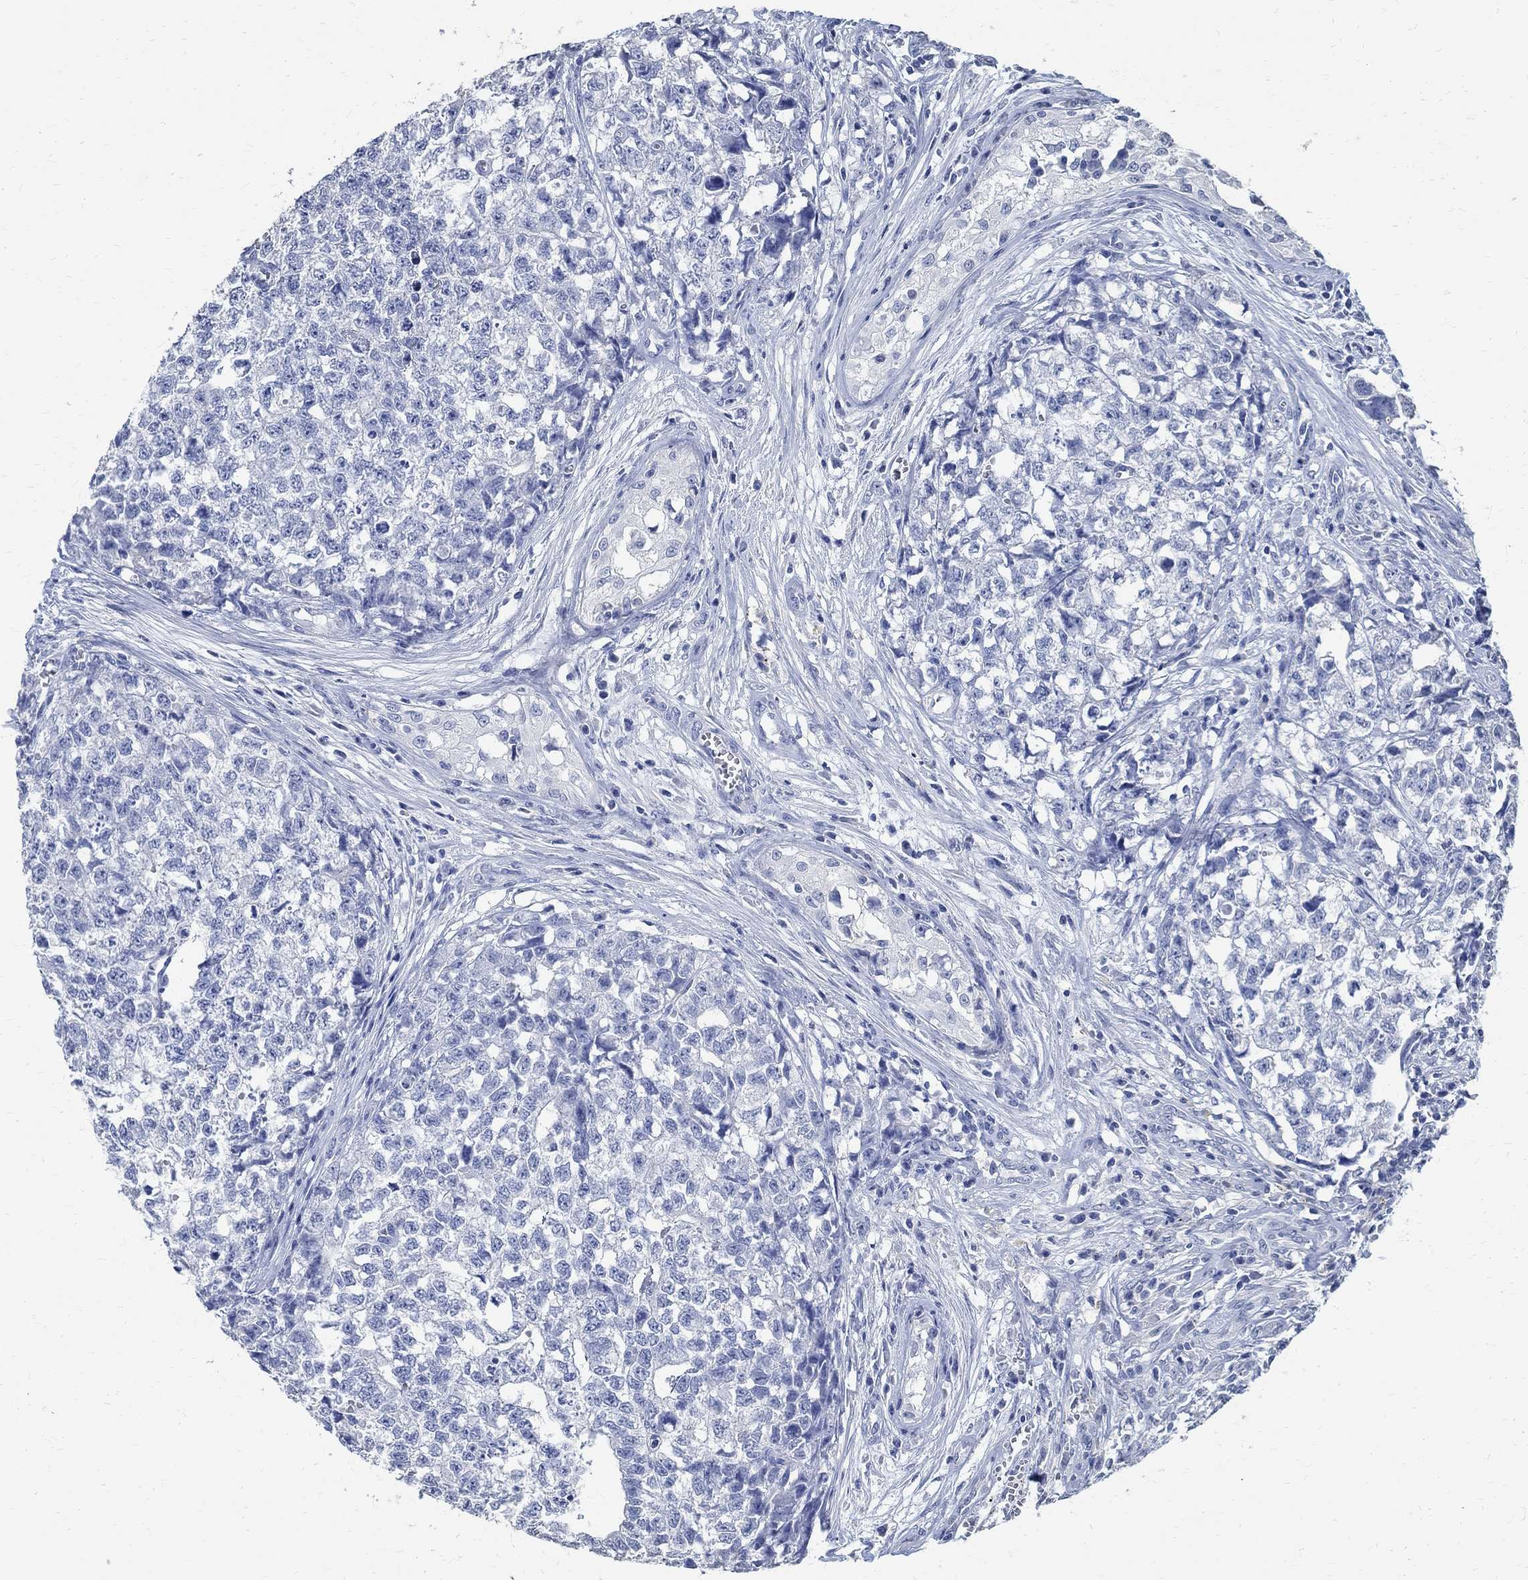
{"staining": {"intensity": "negative", "quantity": "none", "location": "none"}, "tissue": "testis cancer", "cell_type": "Tumor cells", "image_type": "cancer", "snomed": [{"axis": "morphology", "description": "Seminoma, NOS"}, {"axis": "morphology", "description": "Carcinoma, Embryonal, NOS"}, {"axis": "topography", "description": "Testis"}], "caption": "A photomicrograph of testis cancer stained for a protein demonstrates no brown staining in tumor cells.", "gene": "TMEM221", "patient": {"sex": "male", "age": 22}}